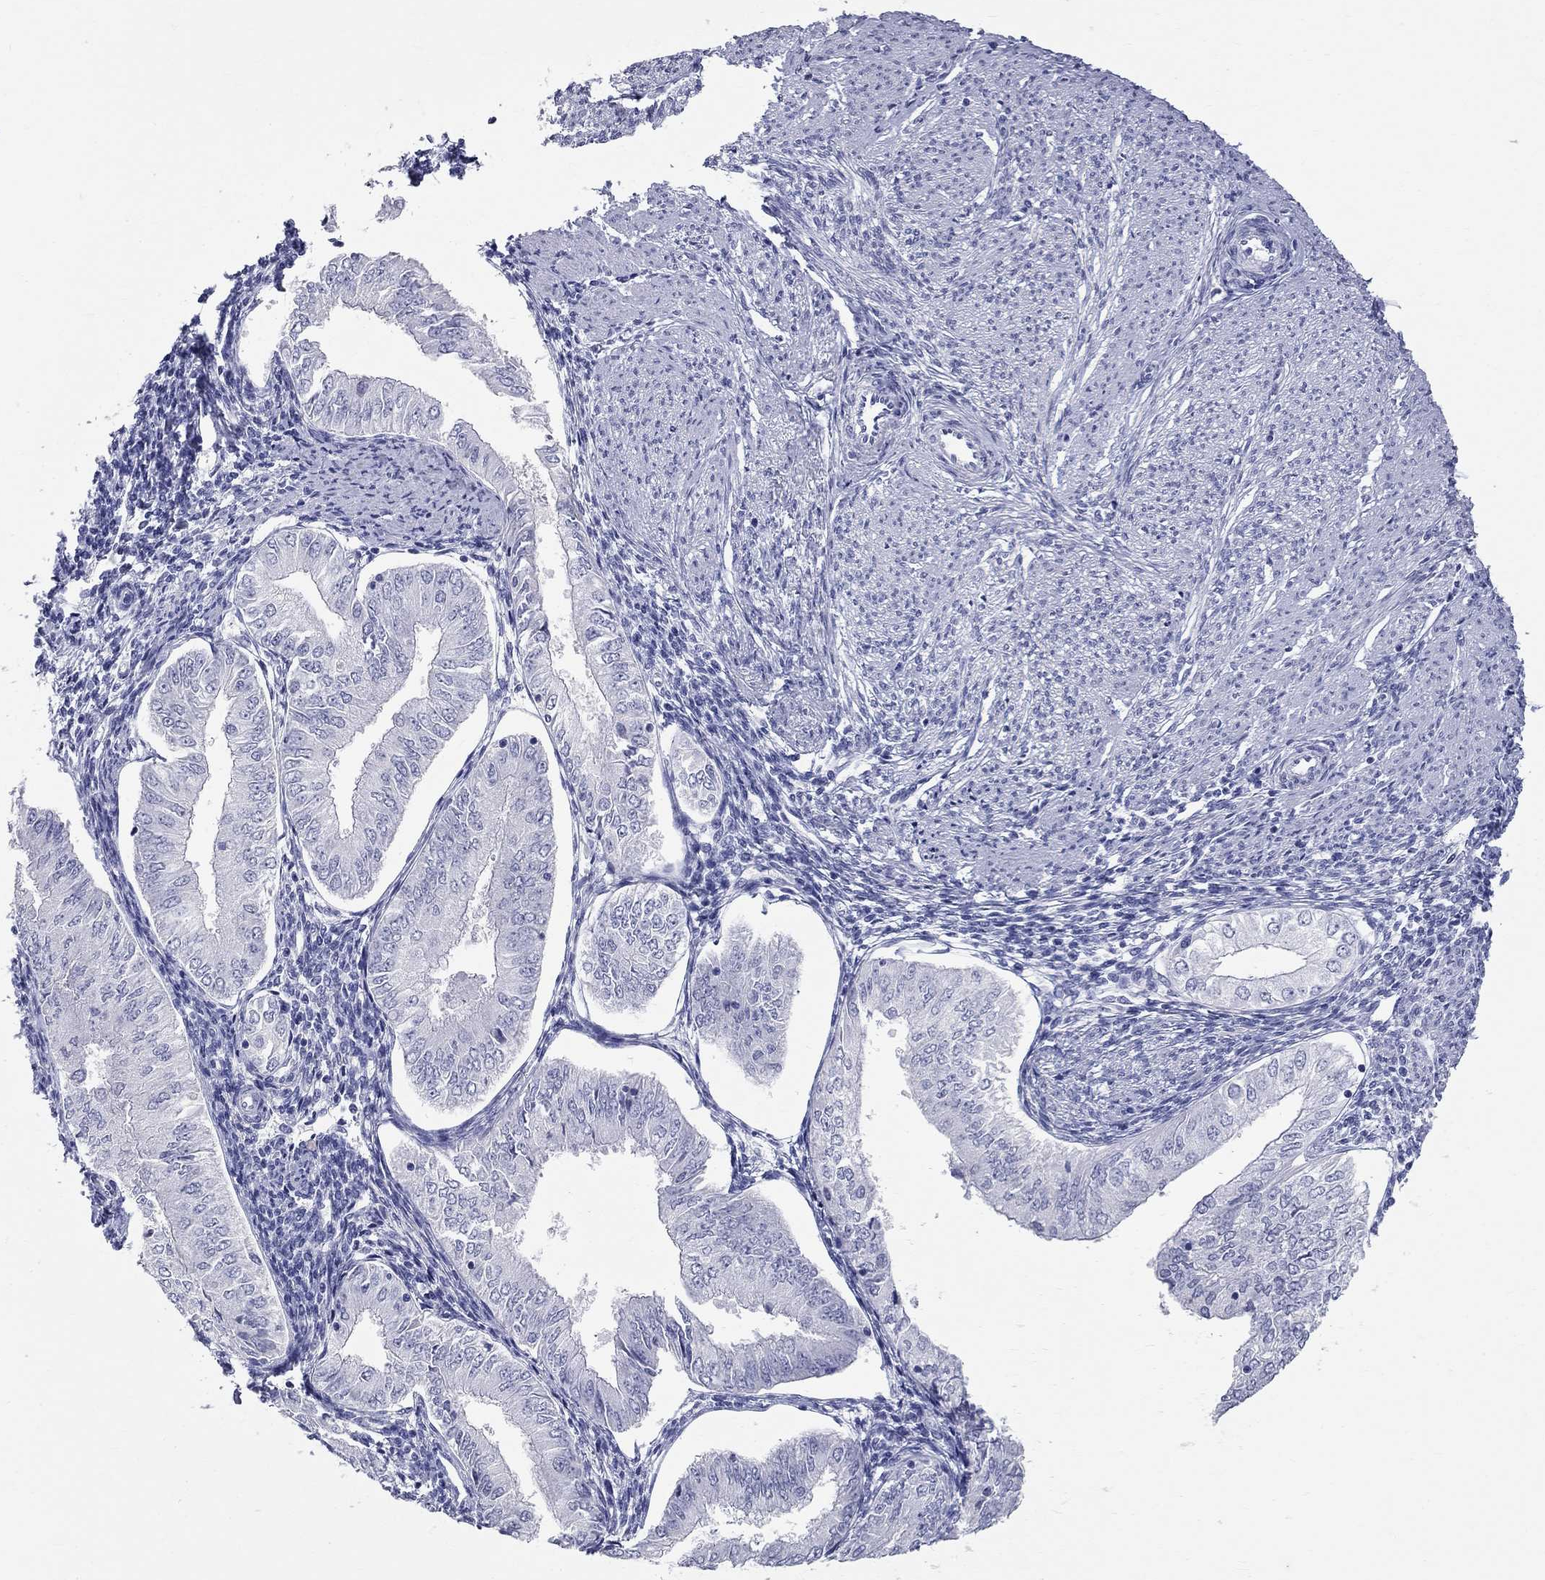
{"staining": {"intensity": "negative", "quantity": "none", "location": "none"}, "tissue": "endometrial cancer", "cell_type": "Tumor cells", "image_type": "cancer", "snomed": [{"axis": "morphology", "description": "Adenocarcinoma, NOS"}, {"axis": "topography", "description": "Endometrium"}], "caption": "This is an immunohistochemistry (IHC) histopathology image of endometrial cancer (adenocarcinoma). There is no positivity in tumor cells.", "gene": "PHOX2B", "patient": {"sex": "female", "age": 53}}